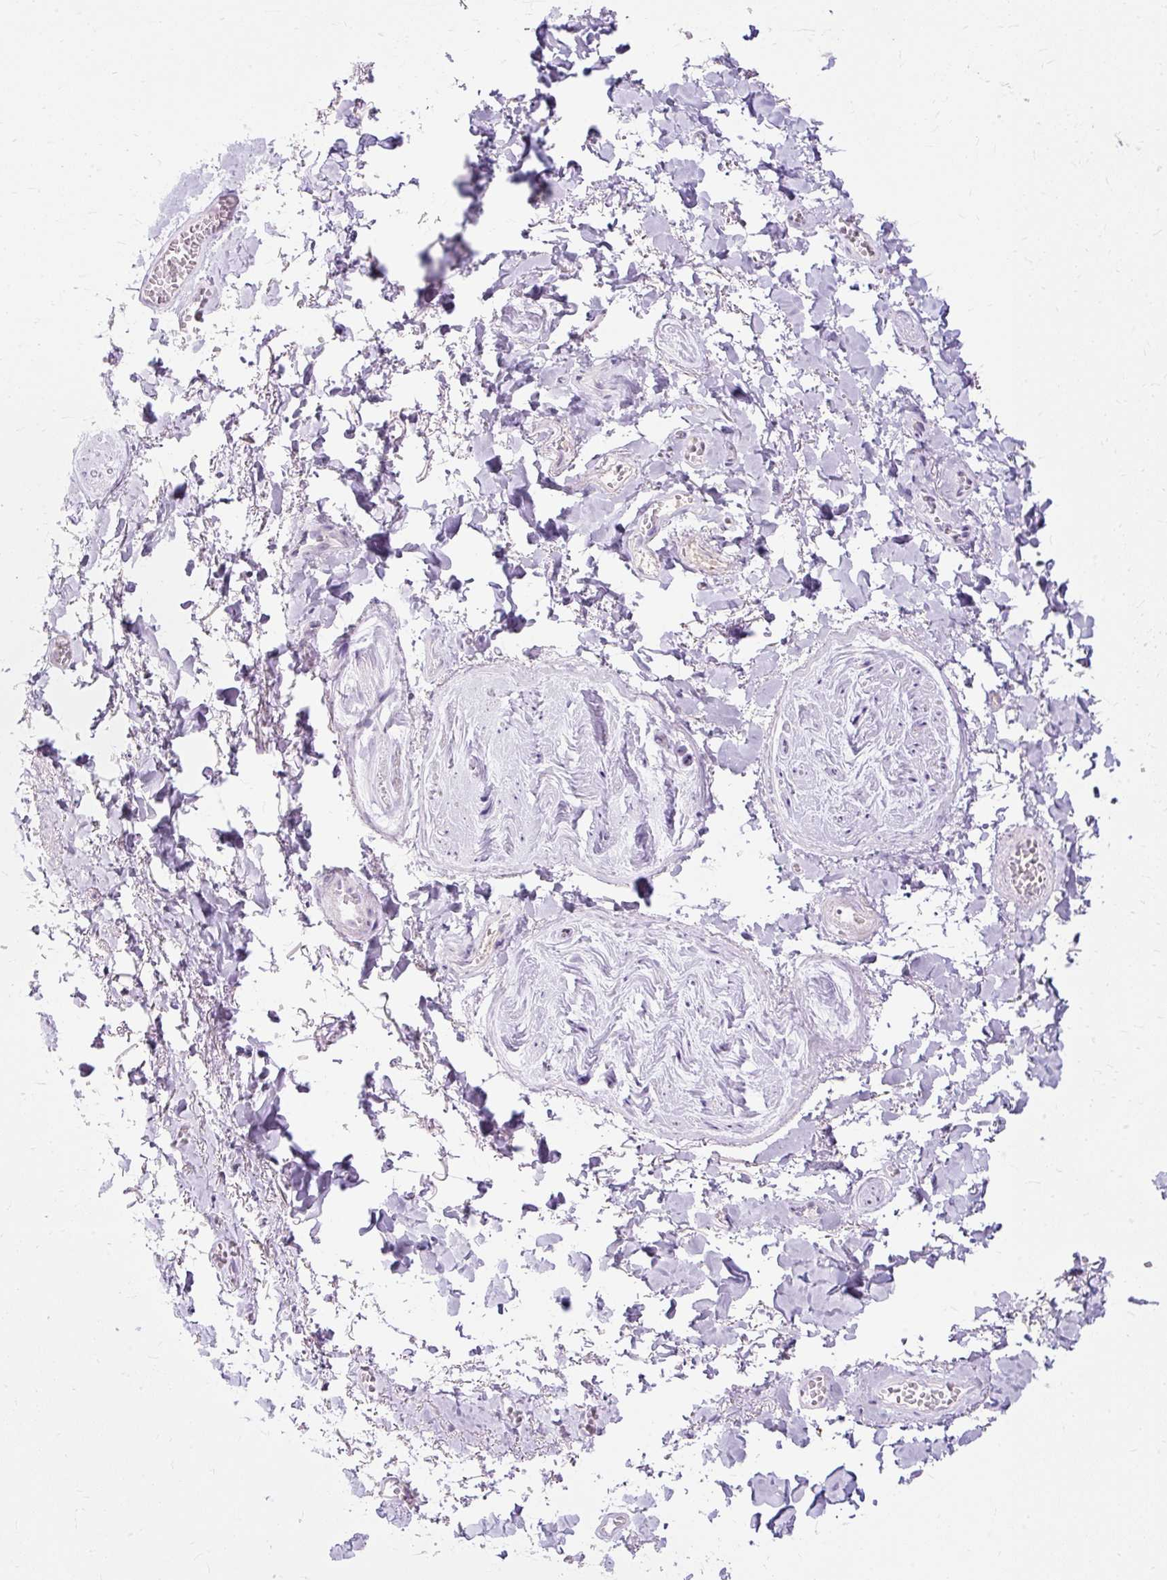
{"staining": {"intensity": "negative", "quantity": "none", "location": "none"}, "tissue": "adipose tissue", "cell_type": "Adipocytes", "image_type": "normal", "snomed": [{"axis": "morphology", "description": "Normal tissue, NOS"}, {"axis": "topography", "description": "Vulva"}, {"axis": "topography", "description": "Vagina"}, {"axis": "topography", "description": "Peripheral nerve tissue"}], "caption": "This is a image of IHC staining of benign adipose tissue, which shows no staining in adipocytes. Nuclei are stained in blue.", "gene": "HSD11B1", "patient": {"sex": "female", "age": 66}}